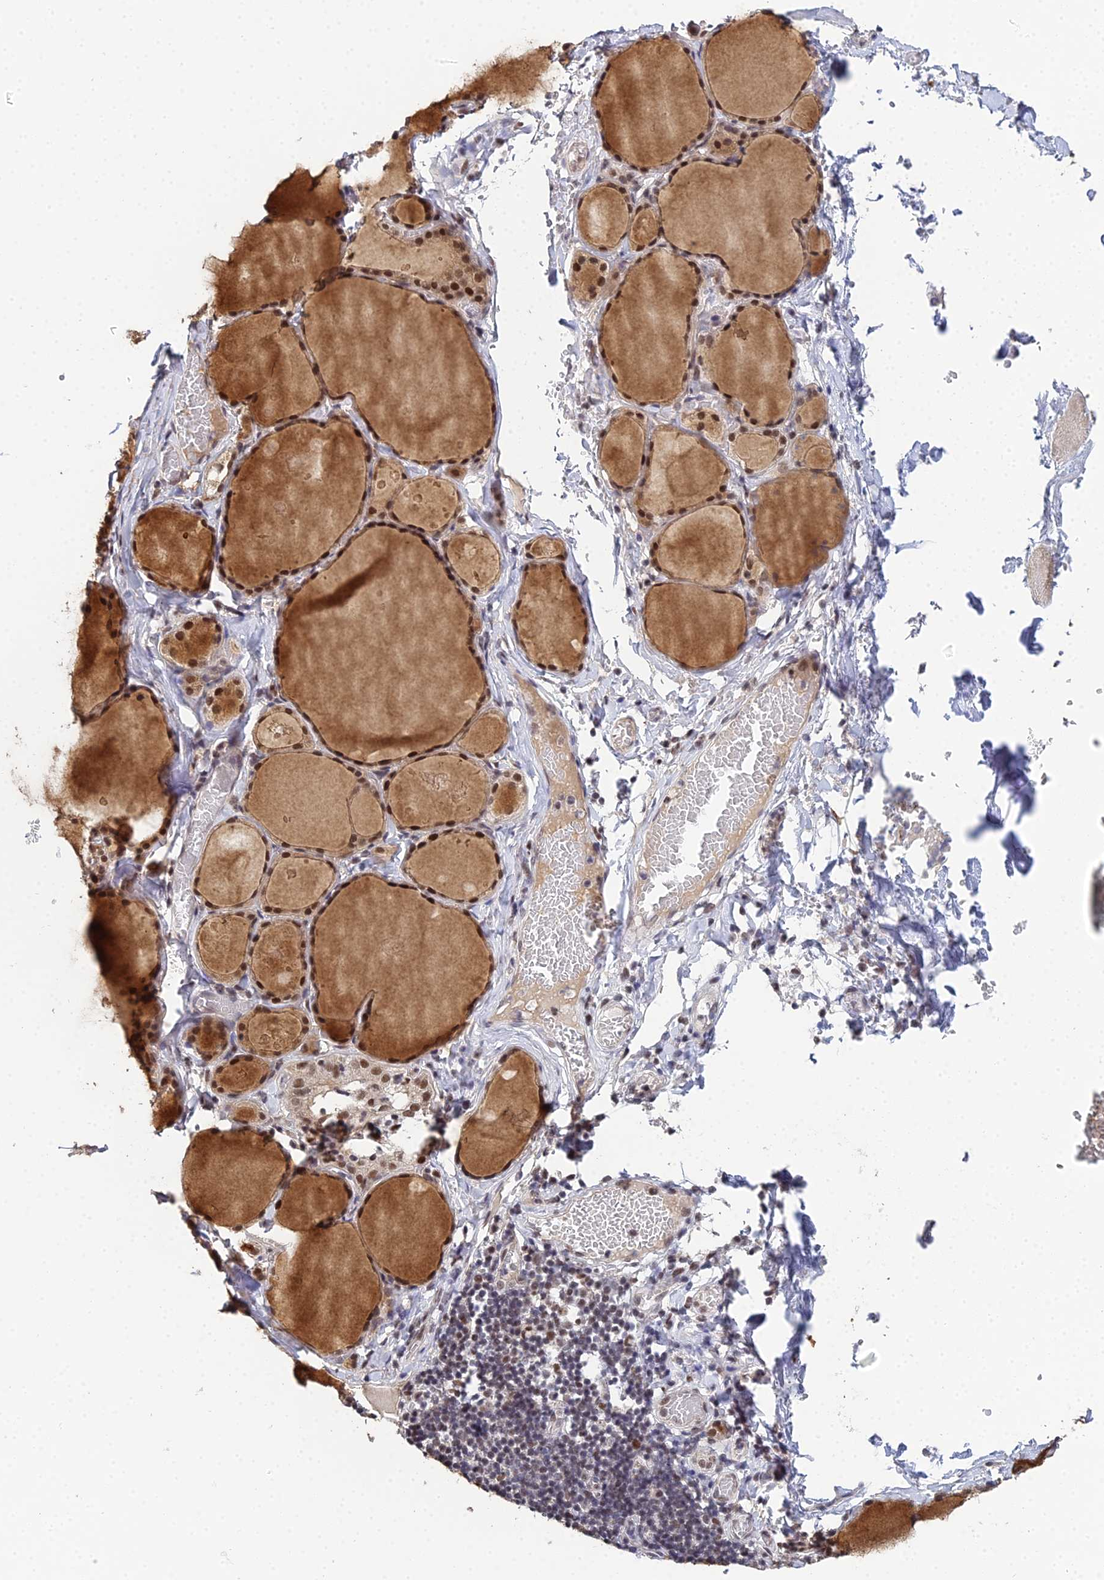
{"staining": {"intensity": "moderate", "quantity": ">75%", "location": "cytoplasmic/membranous,nuclear"}, "tissue": "thyroid gland", "cell_type": "Glandular cells", "image_type": "normal", "snomed": [{"axis": "morphology", "description": "Normal tissue, NOS"}, {"axis": "topography", "description": "Thyroid gland"}], "caption": "Human thyroid gland stained for a protein (brown) demonstrates moderate cytoplasmic/membranous,nuclear positive expression in about >75% of glandular cells.", "gene": "BIVM", "patient": {"sex": "male", "age": 56}}